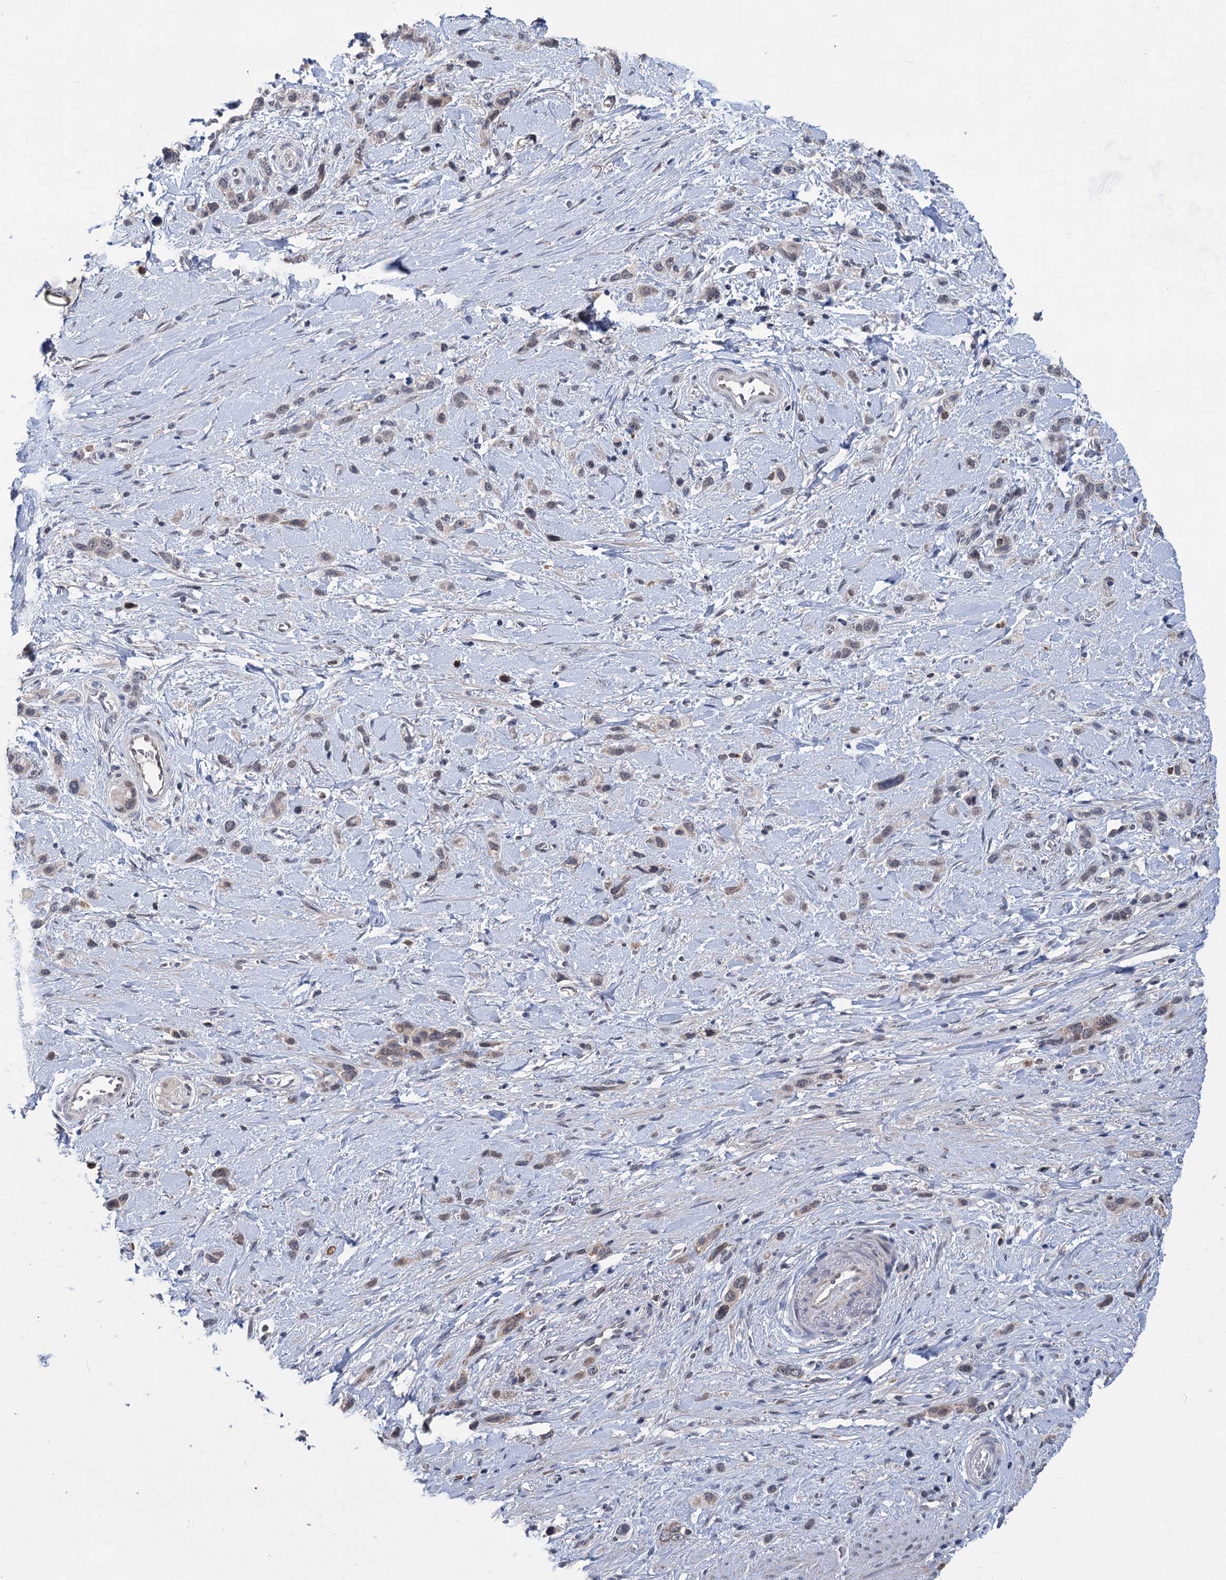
{"staining": {"intensity": "weak", "quantity": "<25%", "location": "cytoplasmic/membranous"}, "tissue": "stomach cancer", "cell_type": "Tumor cells", "image_type": "cancer", "snomed": [{"axis": "morphology", "description": "Adenocarcinoma, NOS"}, {"axis": "morphology", "description": "Adenocarcinoma, High grade"}, {"axis": "topography", "description": "Stomach, upper"}, {"axis": "topography", "description": "Stomach, lower"}], "caption": "Immunohistochemical staining of human stomach adenocarcinoma reveals no significant expression in tumor cells.", "gene": "TTC17", "patient": {"sex": "female", "age": 65}}